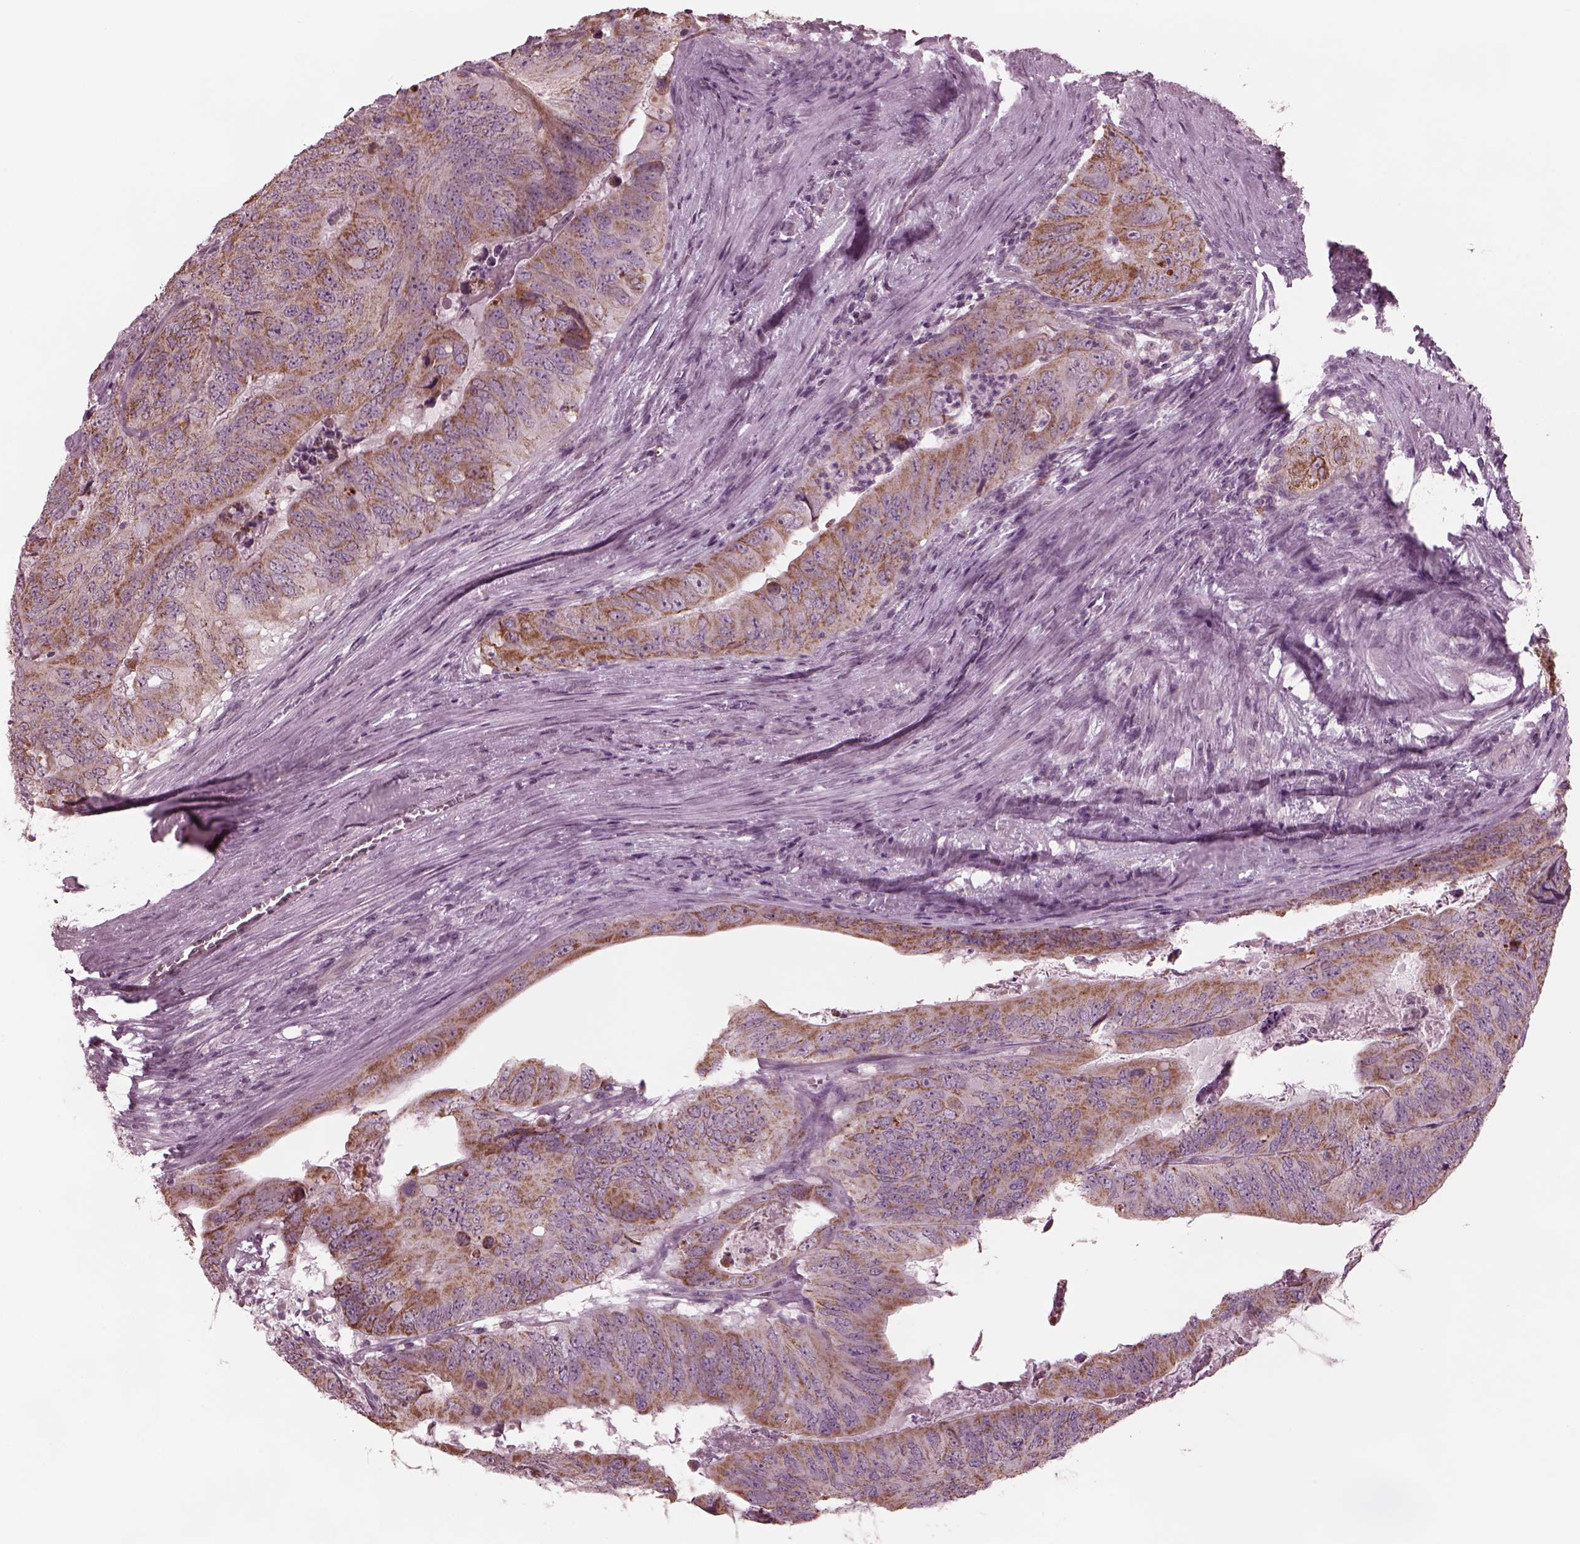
{"staining": {"intensity": "moderate", "quantity": ">75%", "location": "cytoplasmic/membranous"}, "tissue": "colorectal cancer", "cell_type": "Tumor cells", "image_type": "cancer", "snomed": [{"axis": "morphology", "description": "Adenocarcinoma, NOS"}, {"axis": "topography", "description": "Colon"}], "caption": "Immunohistochemistry (IHC) of human adenocarcinoma (colorectal) demonstrates medium levels of moderate cytoplasmic/membranous staining in about >75% of tumor cells.", "gene": "CELSR3", "patient": {"sex": "male", "age": 79}}